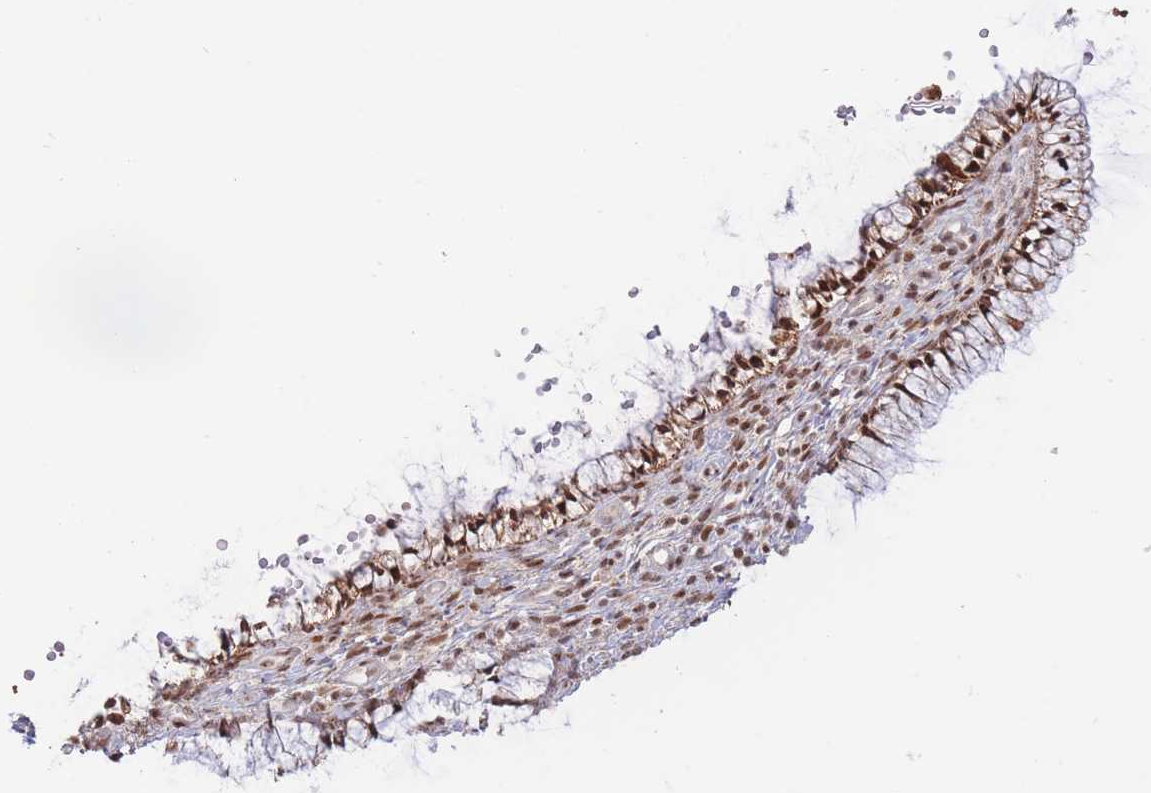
{"staining": {"intensity": "strong", "quantity": ">75%", "location": "cytoplasmic/membranous,nuclear"}, "tissue": "cervix", "cell_type": "Glandular cells", "image_type": "normal", "snomed": [{"axis": "morphology", "description": "Normal tissue, NOS"}, {"axis": "topography", "description": "Cervix"}], "caption": "Cervix stained for a protein (brown) demonstrates strong cytoplasmic/membranous,nuclear positive expression in approximately >75% of glandular cells.", "gene": "TARBP2", "patient": {"sex": "female", "age": 36}}